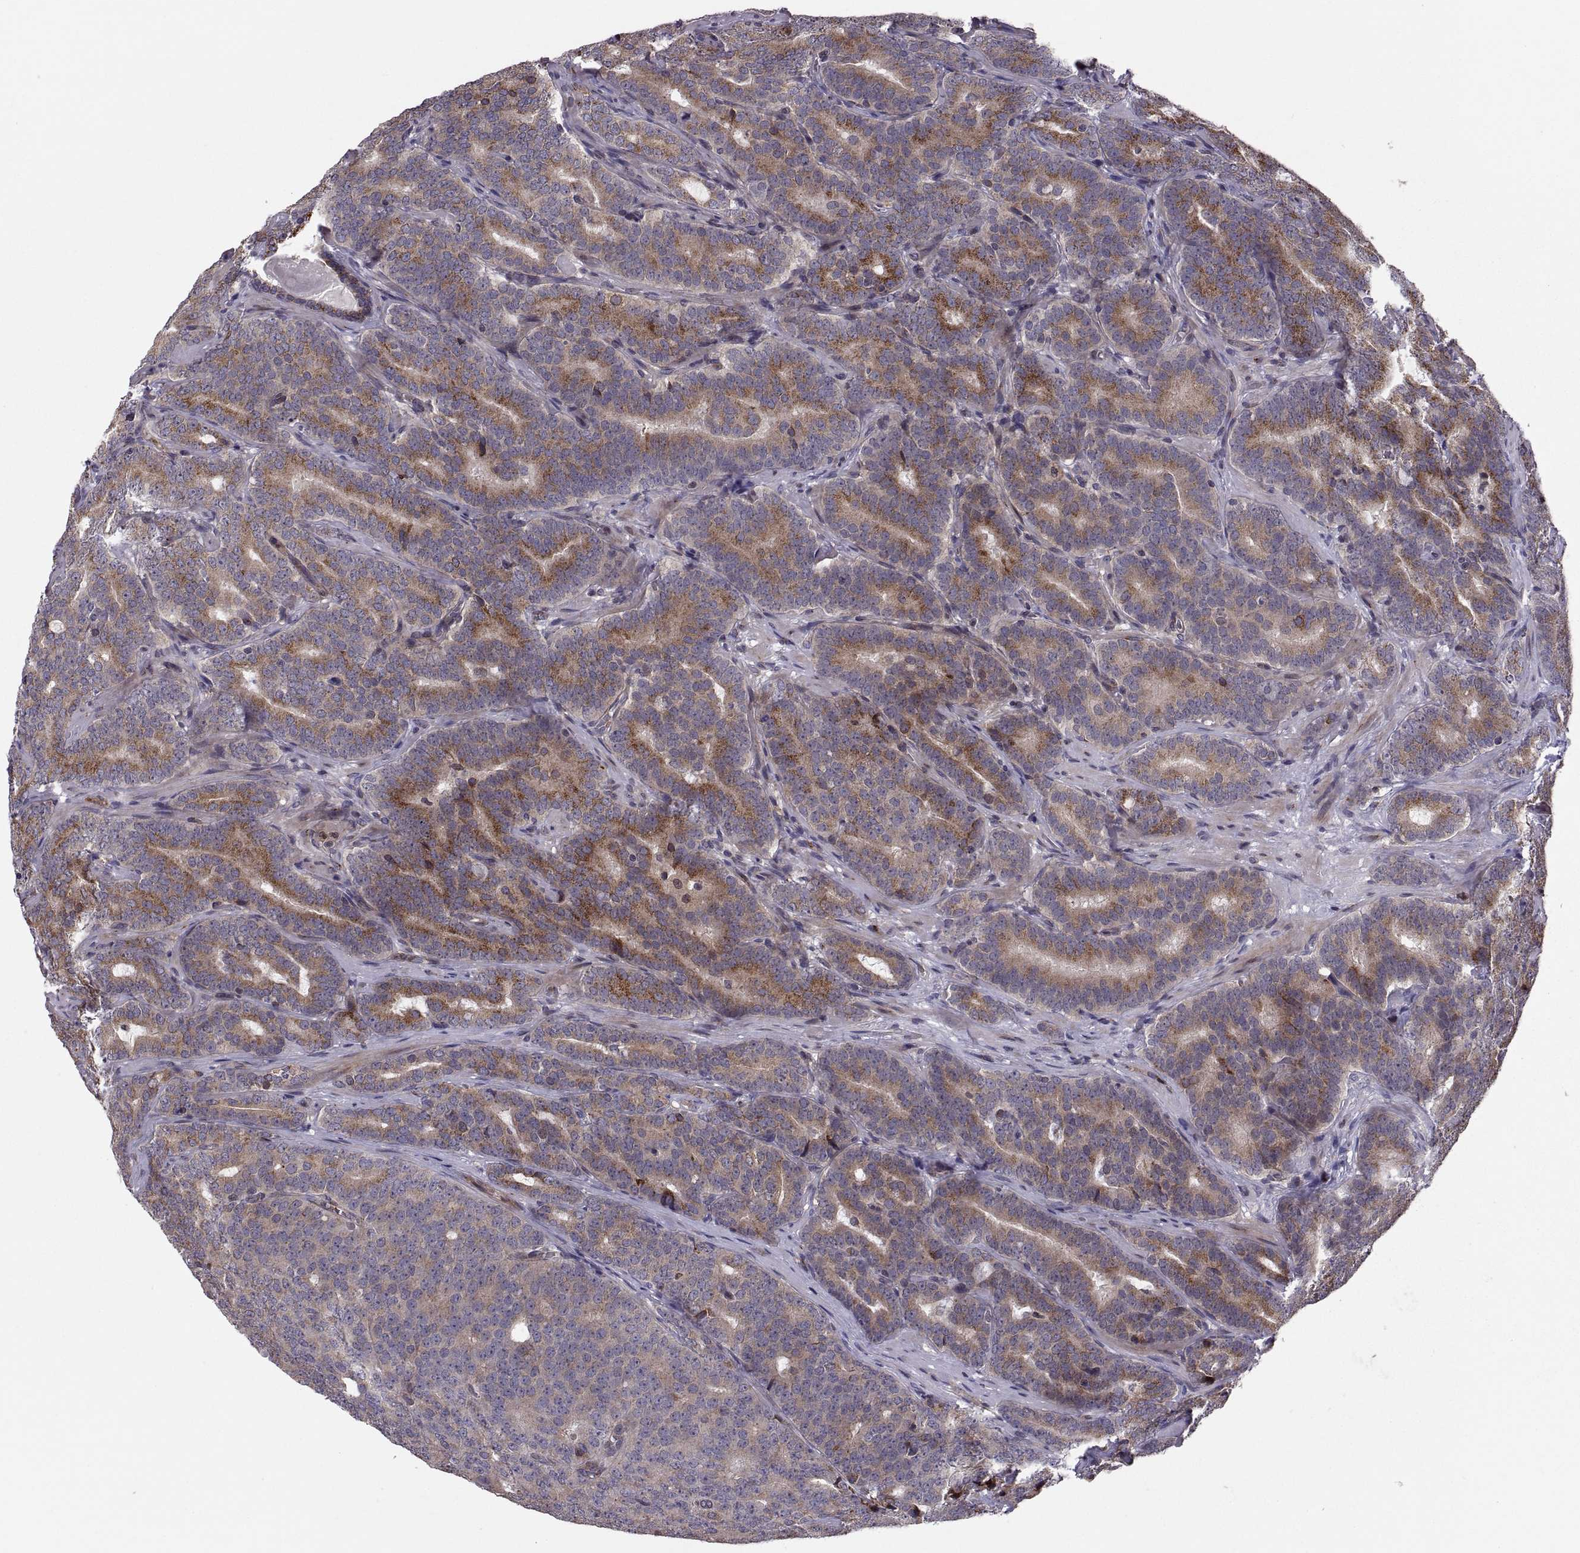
{"staining": {"intensity": "moderate", "quantity": ">75%", "location": "cytoplasmic/membranous"}, "tissue": "prostate cancer", "cell_type": "Tumor cells", "image_type": "cancer", "snomed": [{"axis": "morphology", "description": "Adenocarcinoma, NOS"}, {"axis": "topography", "description": "Prostate"}], "caption": "Prostate cancer (adenocarcinoma) stained for a protein (brown) displays moderate cytoplasmic/membranous positive staining in about >75% of tumor cells.", "gene": "TESC", "patient": {"sex": "male", "age": 71}}